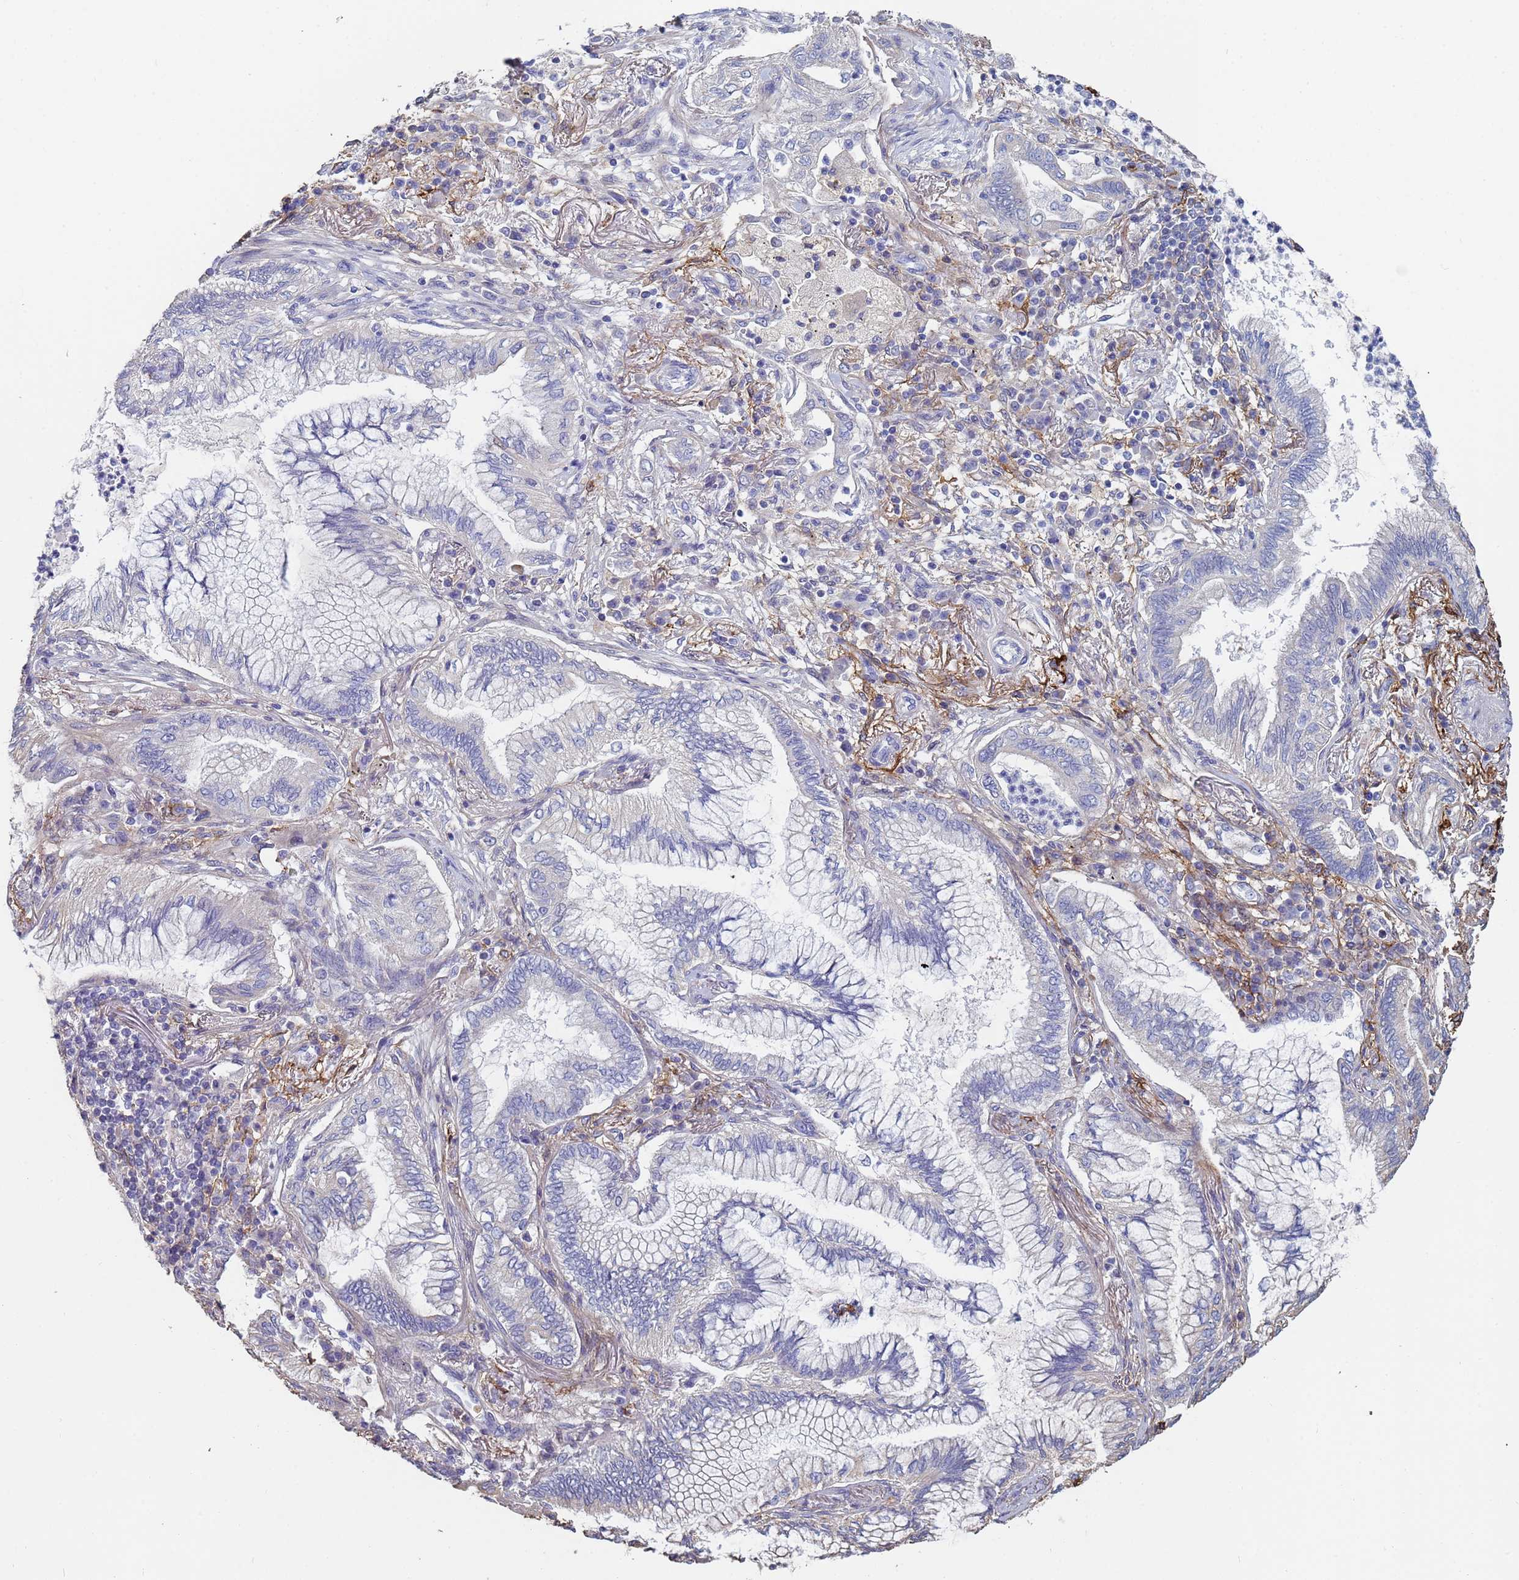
{"staining": {"intensity": "negative", "quantity": "none", "location": "none"}, "tissue": "lung cancer", "cell_type": "Tumor cells", "image_type": "cancer", "snomed": [{"axis": "morphology", "description": "Adenocarcinoma, NOS"}, {"axis": "topography", "description": "Lung"}], "caption": "An immunohistochemistry (IHC) histopathology image of adenocarcinoma (lung) is shown. There is no staining in tumor cells of adenocarcinoma (lung).", "gene": "ABCA8", "patient": {"sex": "female", "age": 70}}